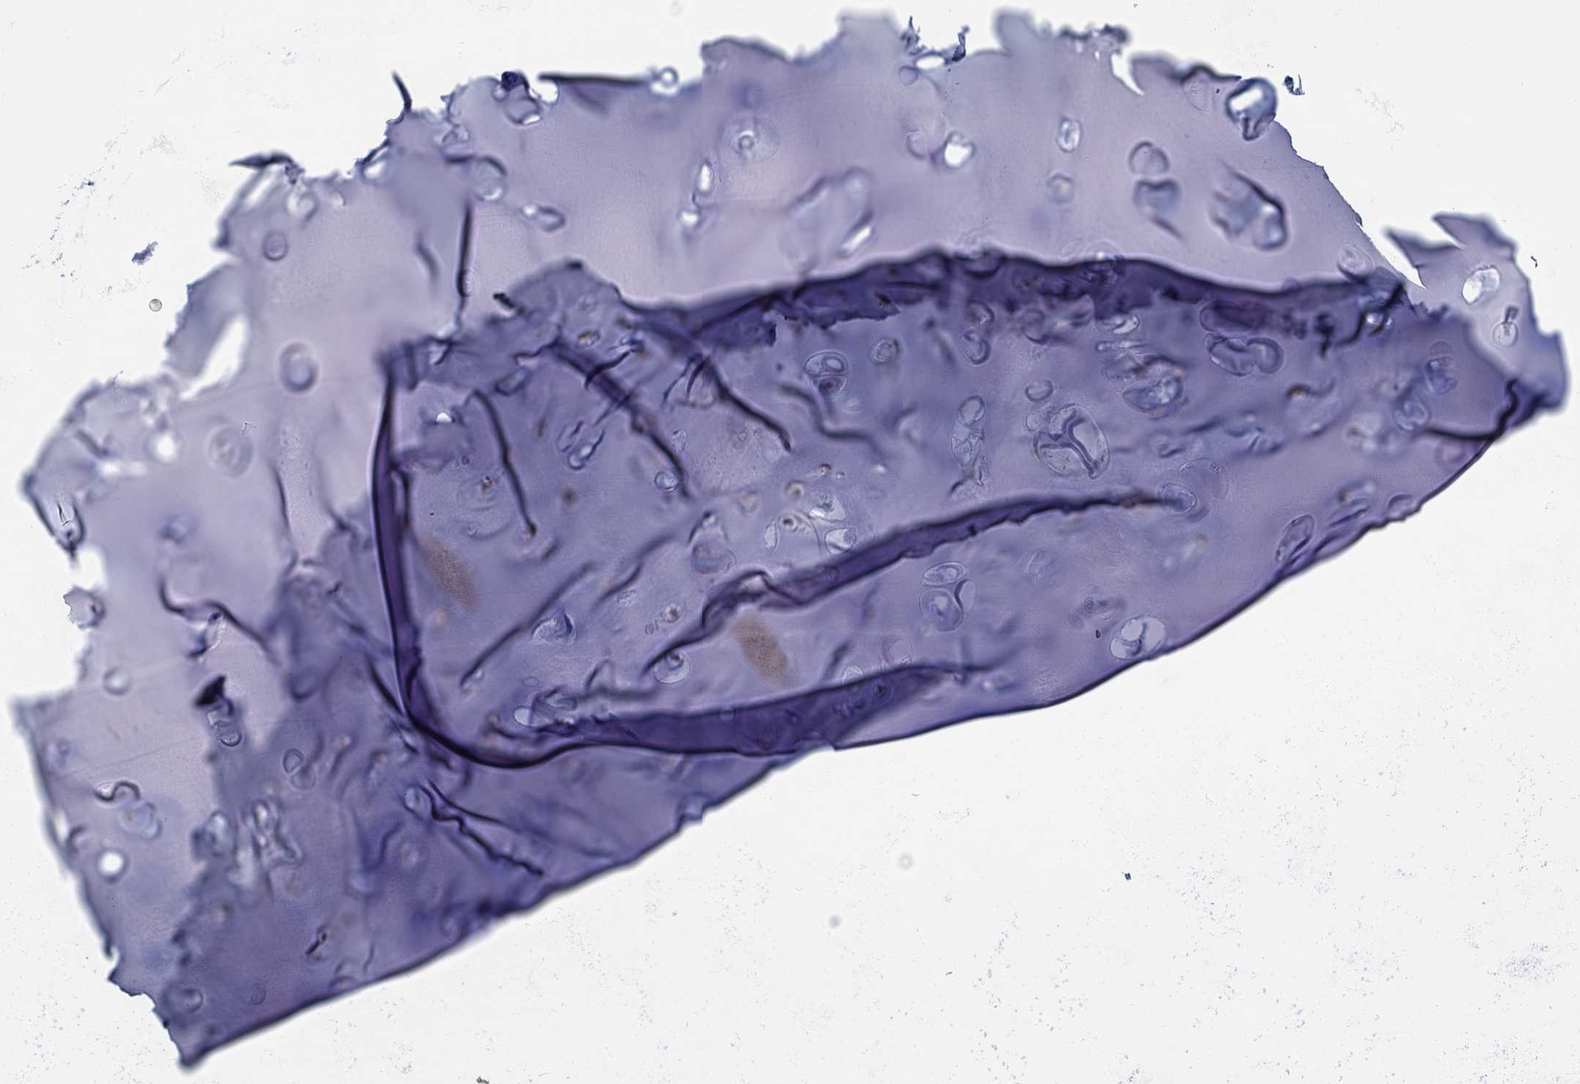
{"staining": {"intensity": "weak", "quantity": "<25%", "location": "cytoplasmic/membranous"}, "tissue": "soft tissue", "cell_type": "Chondrocytes", "image_type": "normal", "snomed": [{"axis": "morphology", "description": "Normal tissue, NOS"}, {"axis": "topography", "description": "Cartilage tissue"}], "caption": "DAB (3,3'-diaminobenzidine) immunohistochemical staining of normal human soft tissue demonstrates no significant positivity in chondrocytes.", "gene": "FMN1", "patient": {"sex": "male", "age": 81}}